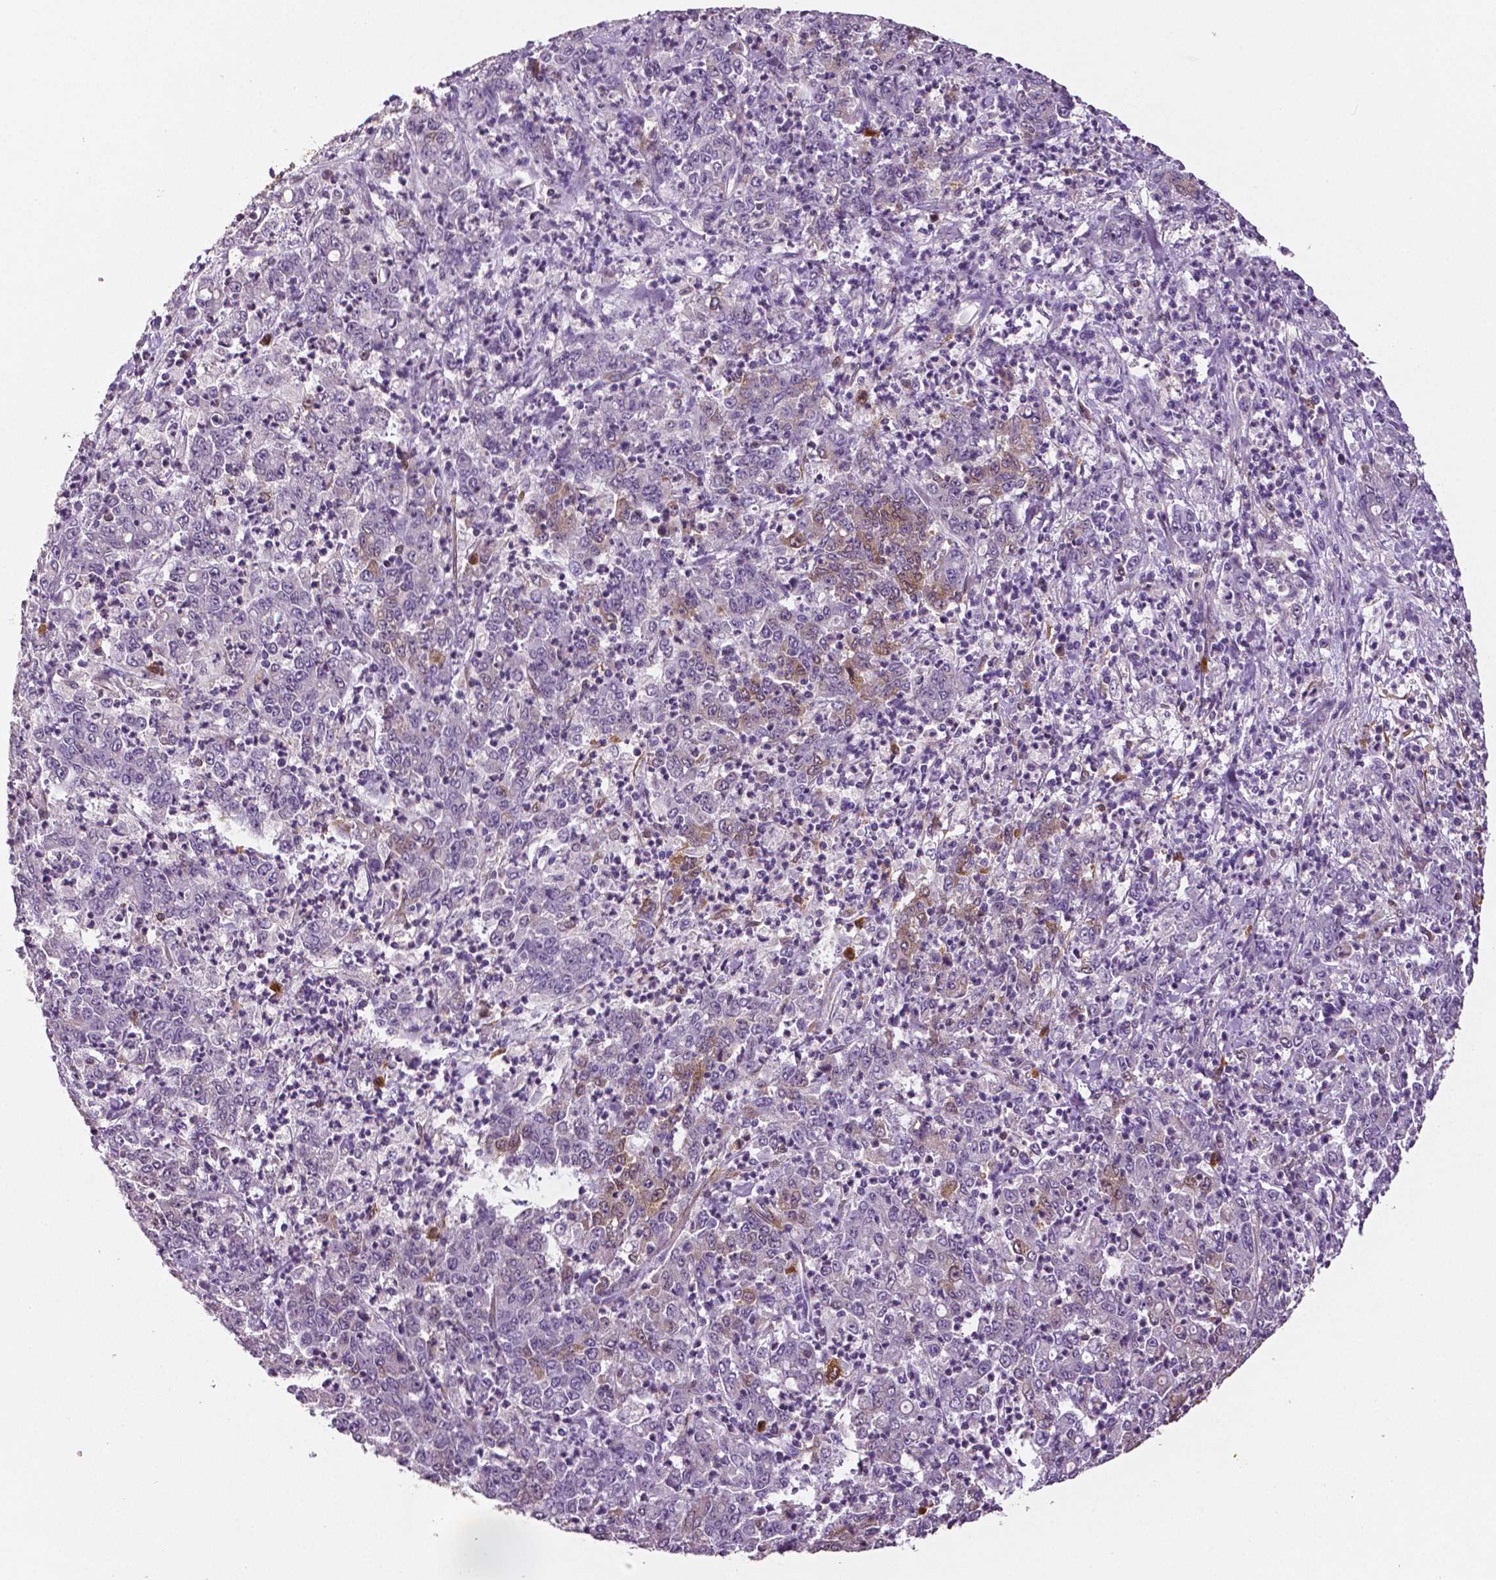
{"staining": {"intensity": "negative", "quantity": "none", "location": "none"}, "tissue": "stomach cancer", "cell_type": "Tumor cells", "image_type": "cancer", "snomed": [{"axis": "morphology", "description": "Adenocarcinoma, NOS"}, {"axis": "topography", "description": "Stomach, lower"}], "caption": "Human stomach cancer (adenocarcinoma) stained for a protein using IHC exhibits no staining in tumor cells.", "gene": "PHGDH", "patient": {"sex": "female", "age": 71}}